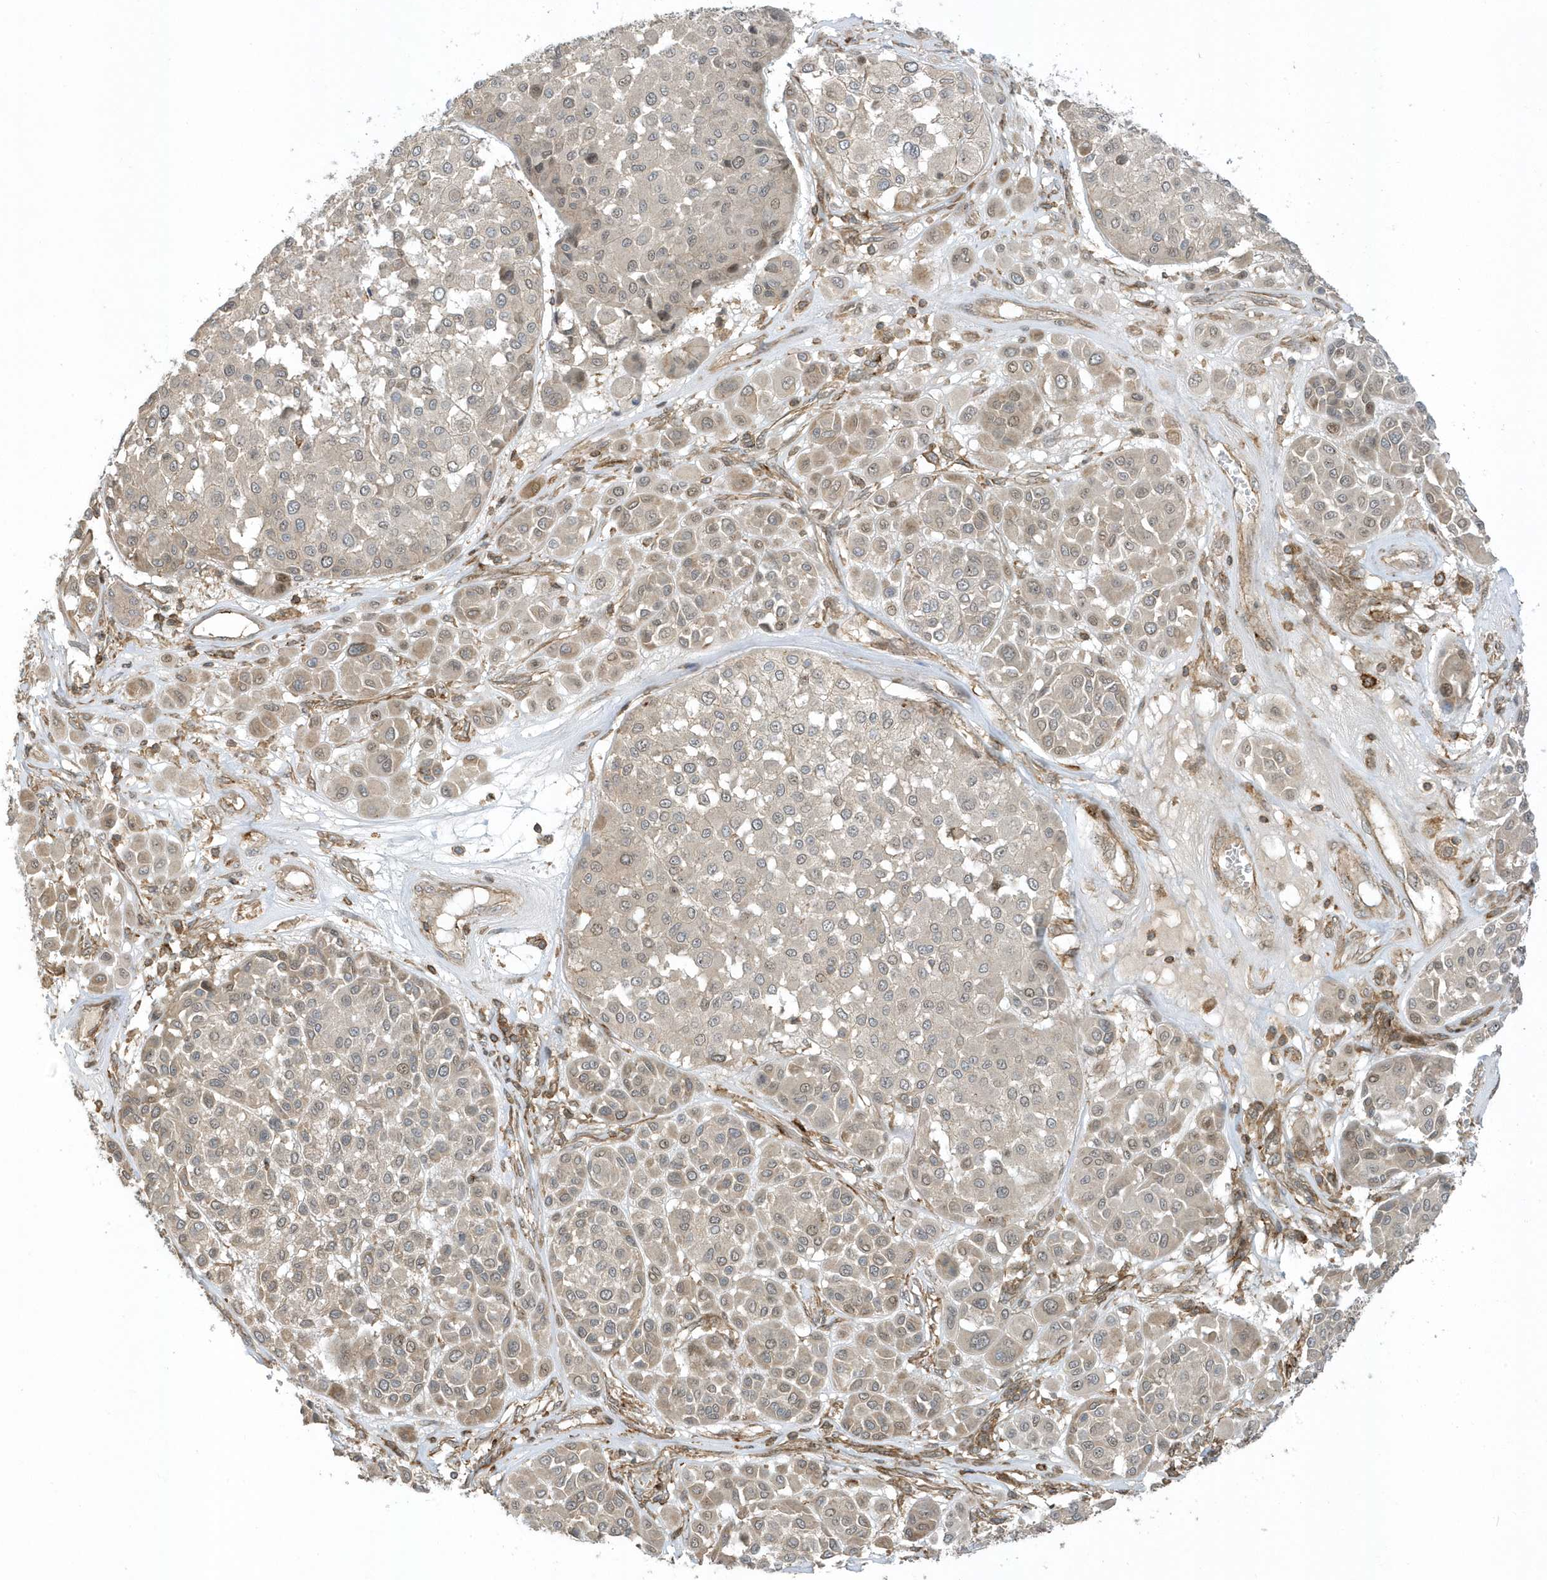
{"staining": {"intensity": "weak", "quantity": "25%-75%", "location": "cytoplasmic/membranous,nuclear"}, "tissue": "melanoma", "cell_type": "Tumor cells", "image_type": "cancer", "snomed": [{"axis": "morphology", "description": "Malignant melanoma, Metastatic site"}, {"axis": "topography", "description": "Soft tissue"}], "caption": "An immunohistochemistry photomicrograph of tumor tissue is shown. Protein staining in brown highlights weak cytoplasmic/membranous and nuclear positivity in melanoma within tumor cells.", "gene": "ZBTB8A", "patient": {"sex": "male", "age": 41}}